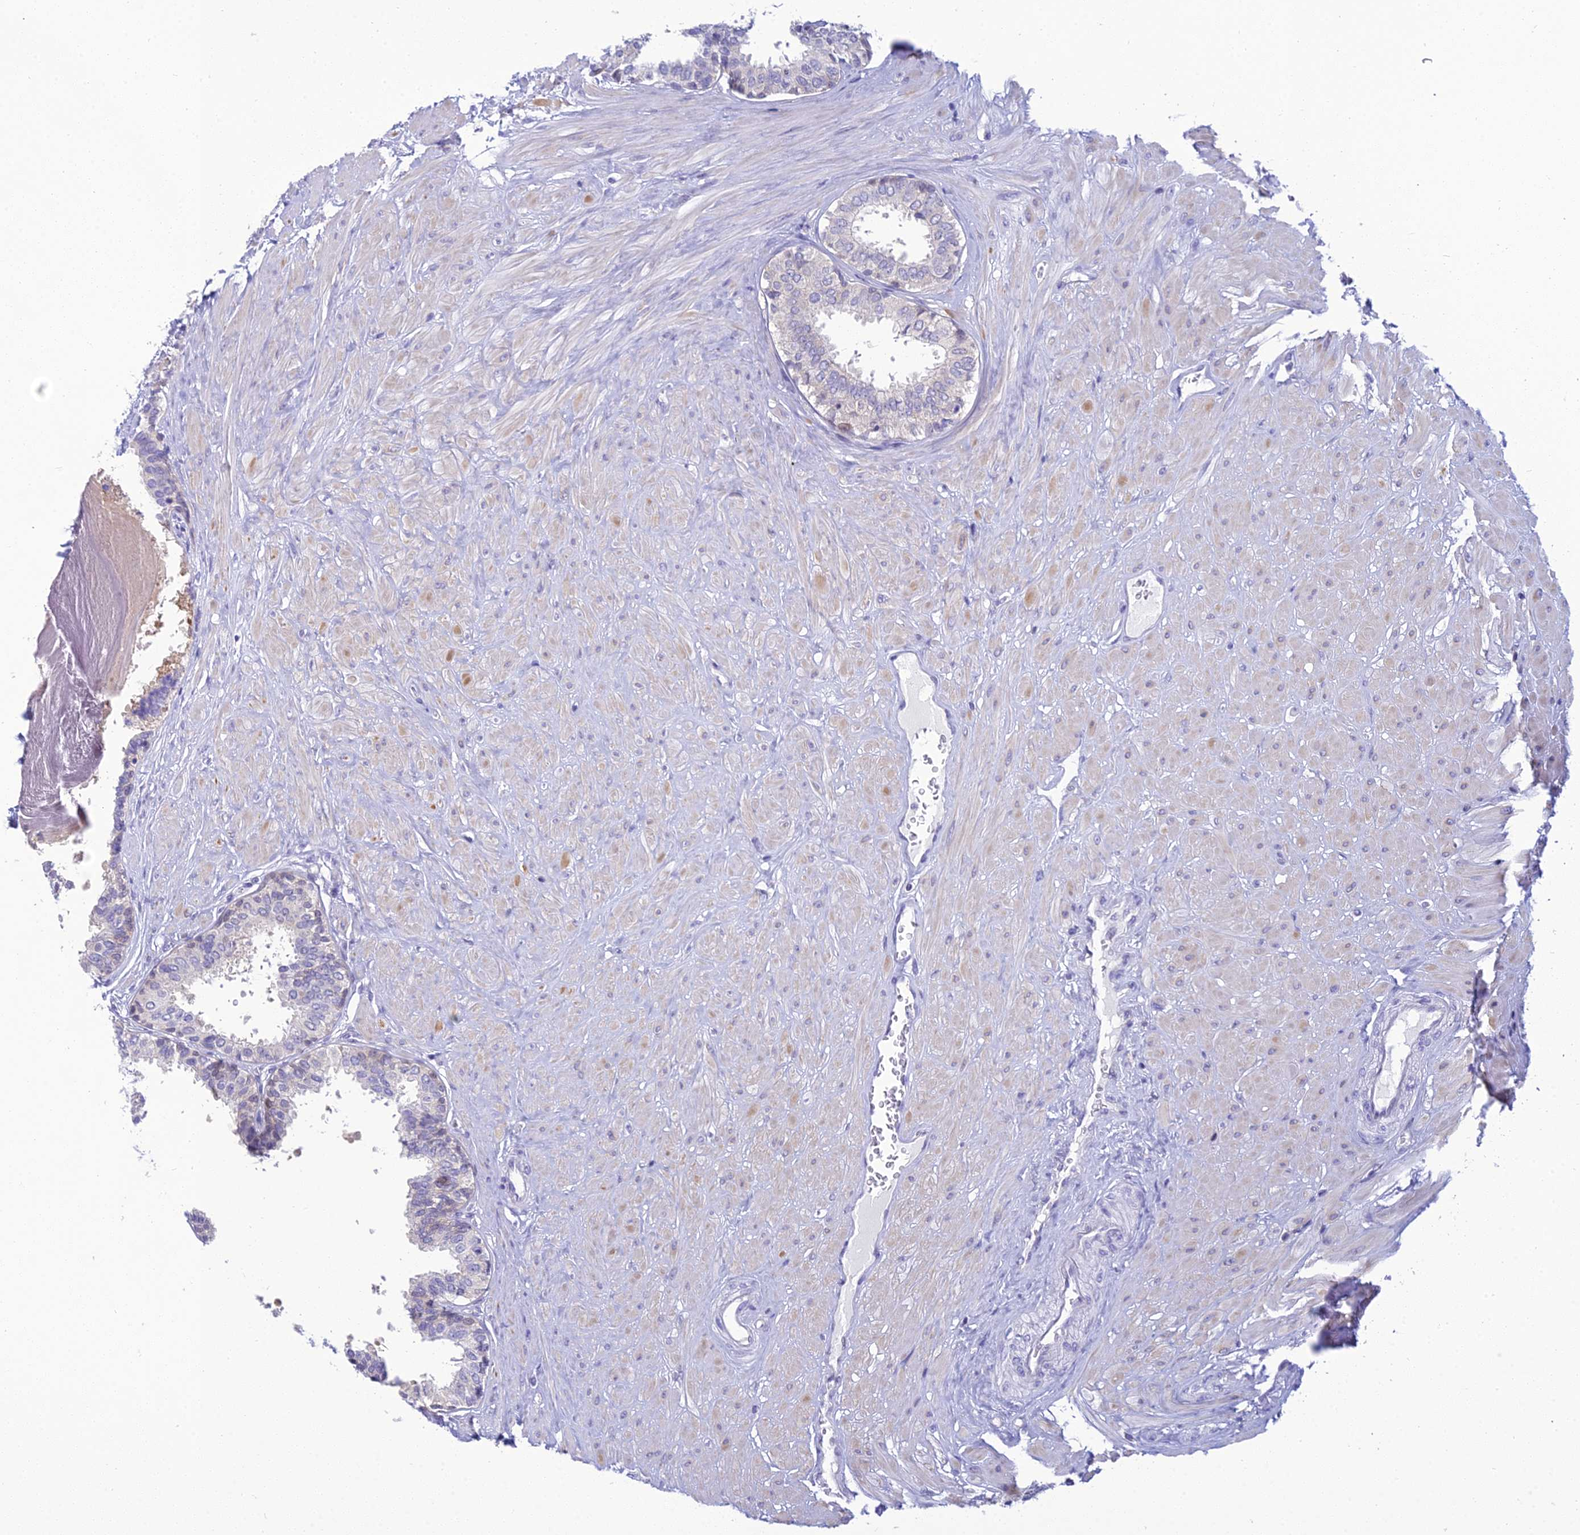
{"staining": {"intensity": "negative", "quantity": "none", "location": "none"}, "tissue": "prostate", "cell_type": "Glandular cells", "image_type": "normal", "snomed": [{"axis": "morphology", "description": "Normal tissue, NOS"}, {"axis": "topography", "description": "Prostate"}], "caption": "Protein analysis of normal prostate reveals no significant staining in glandular cells.", "gene": "ZMIZ1", "patient": {"sex": "male", "age": 48}}